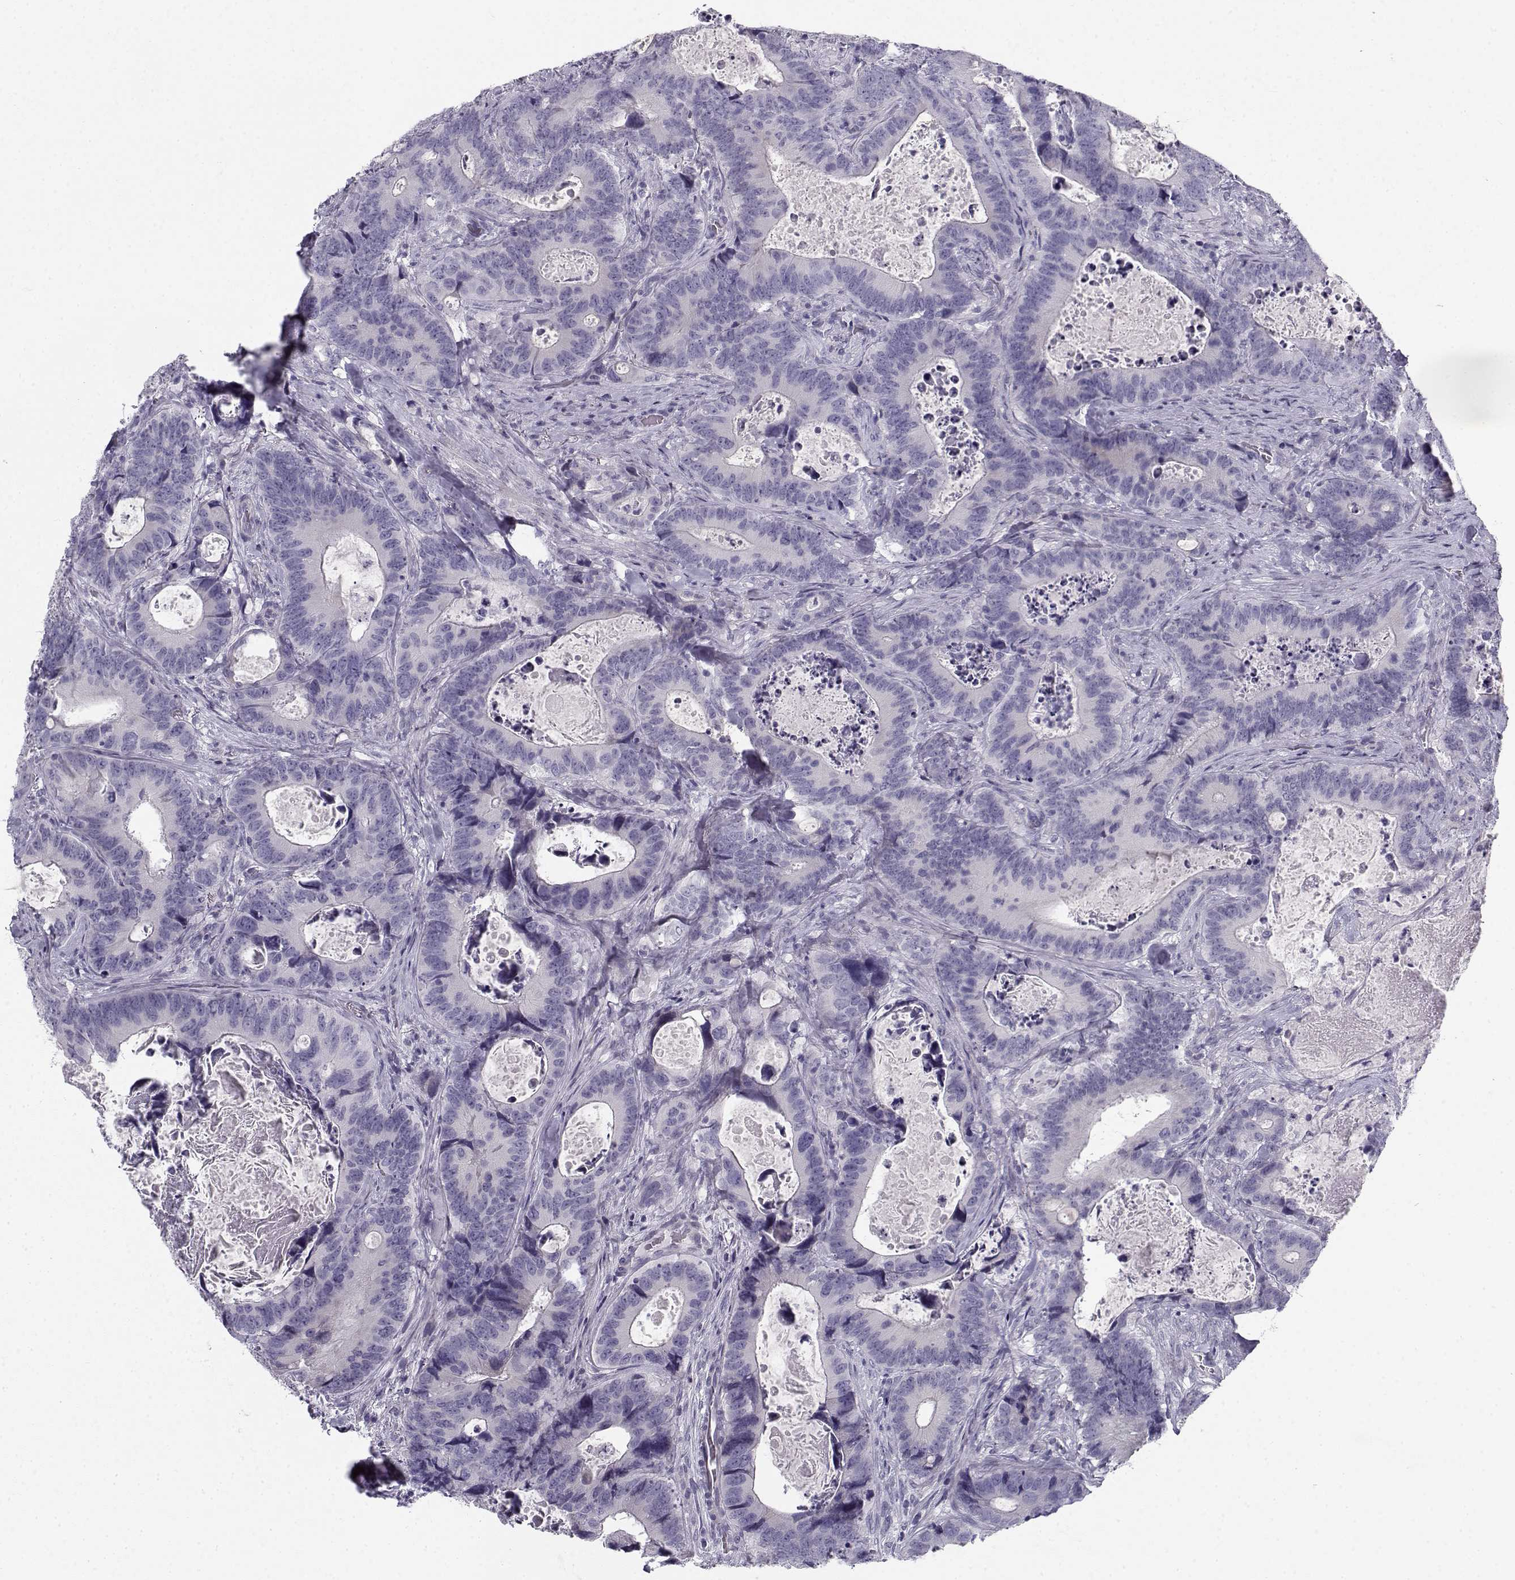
{"staining": {"intensity": "negative", "quantity": "none", "location": "none"}, "tissue": "colorectal cancer", "cell_type": "Tumor cells", "image_type": "cancer", "snomed": [{"axis": "morphology", "description": "Adenocarcinoma, NOS"}, {"axis": "topography", "description": "Colon"}], "caption": "Human adenocarcinoma (colorectal) stained for a protein using IHC shows no expression in tumor cells.", "gene": "CREB3L3", "patient": {"sex": "female", "age": 82}}